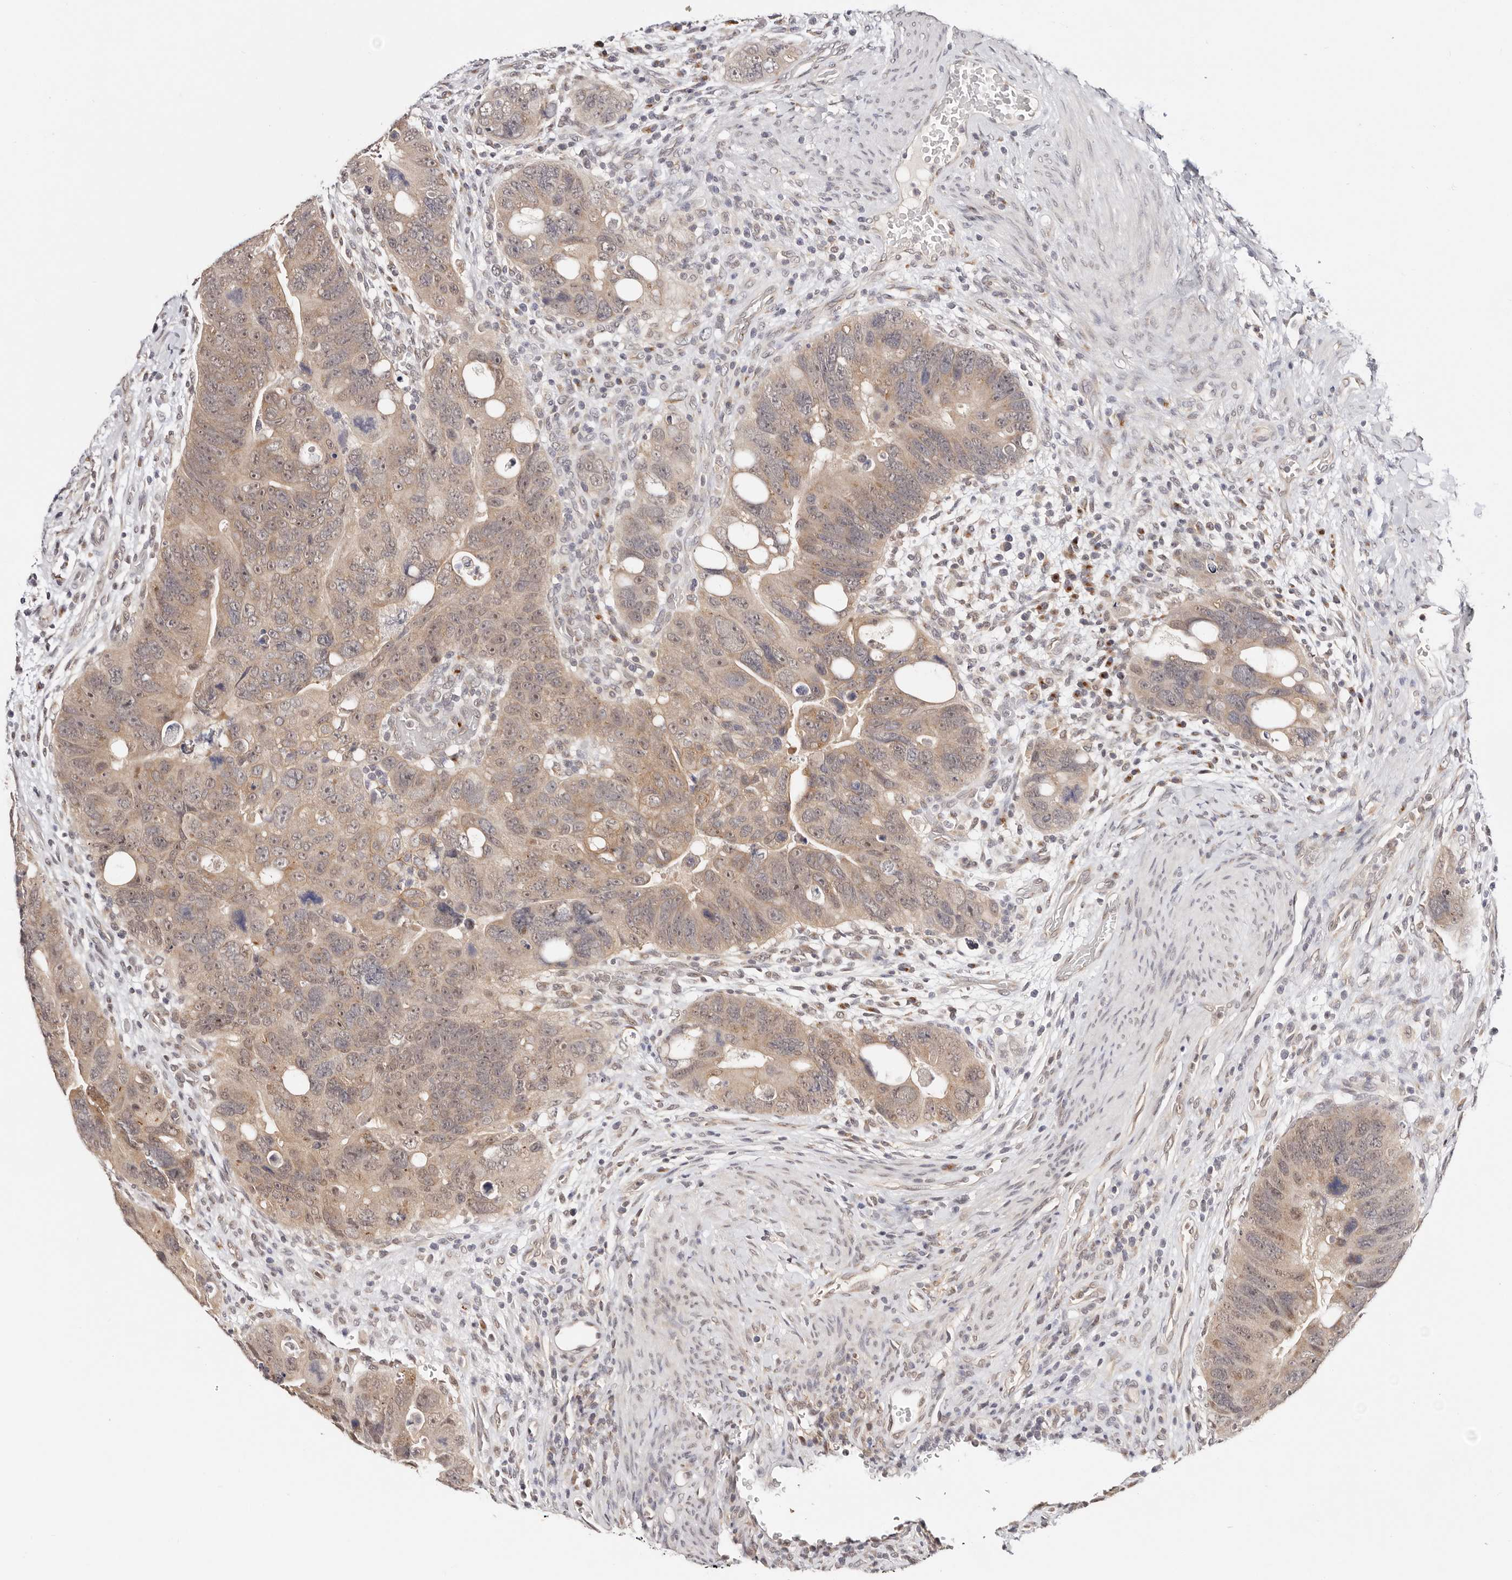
{"staining": {"intensity": "moderate", "quantity": ">75%", "location": "cytoplasmic/membranous,nuclear"}, "tissue": "colorectal cancer", "cell_type": "Tumor cells", "image_type": "cancer", "snomed": [{"axis": "morphology", "description": "Adenocarcinoma, NOS"}, {"axis": "topography", "description": "Rectum"}], "caption": "Protein expression analysis of colorectal cancer exhibits moderate cytoplasmic/membranous and nuclear expression in approximately >75% of tumor cells.", "gene": "VIPAS39", "patient": {"sex": "male", "age": 59}}